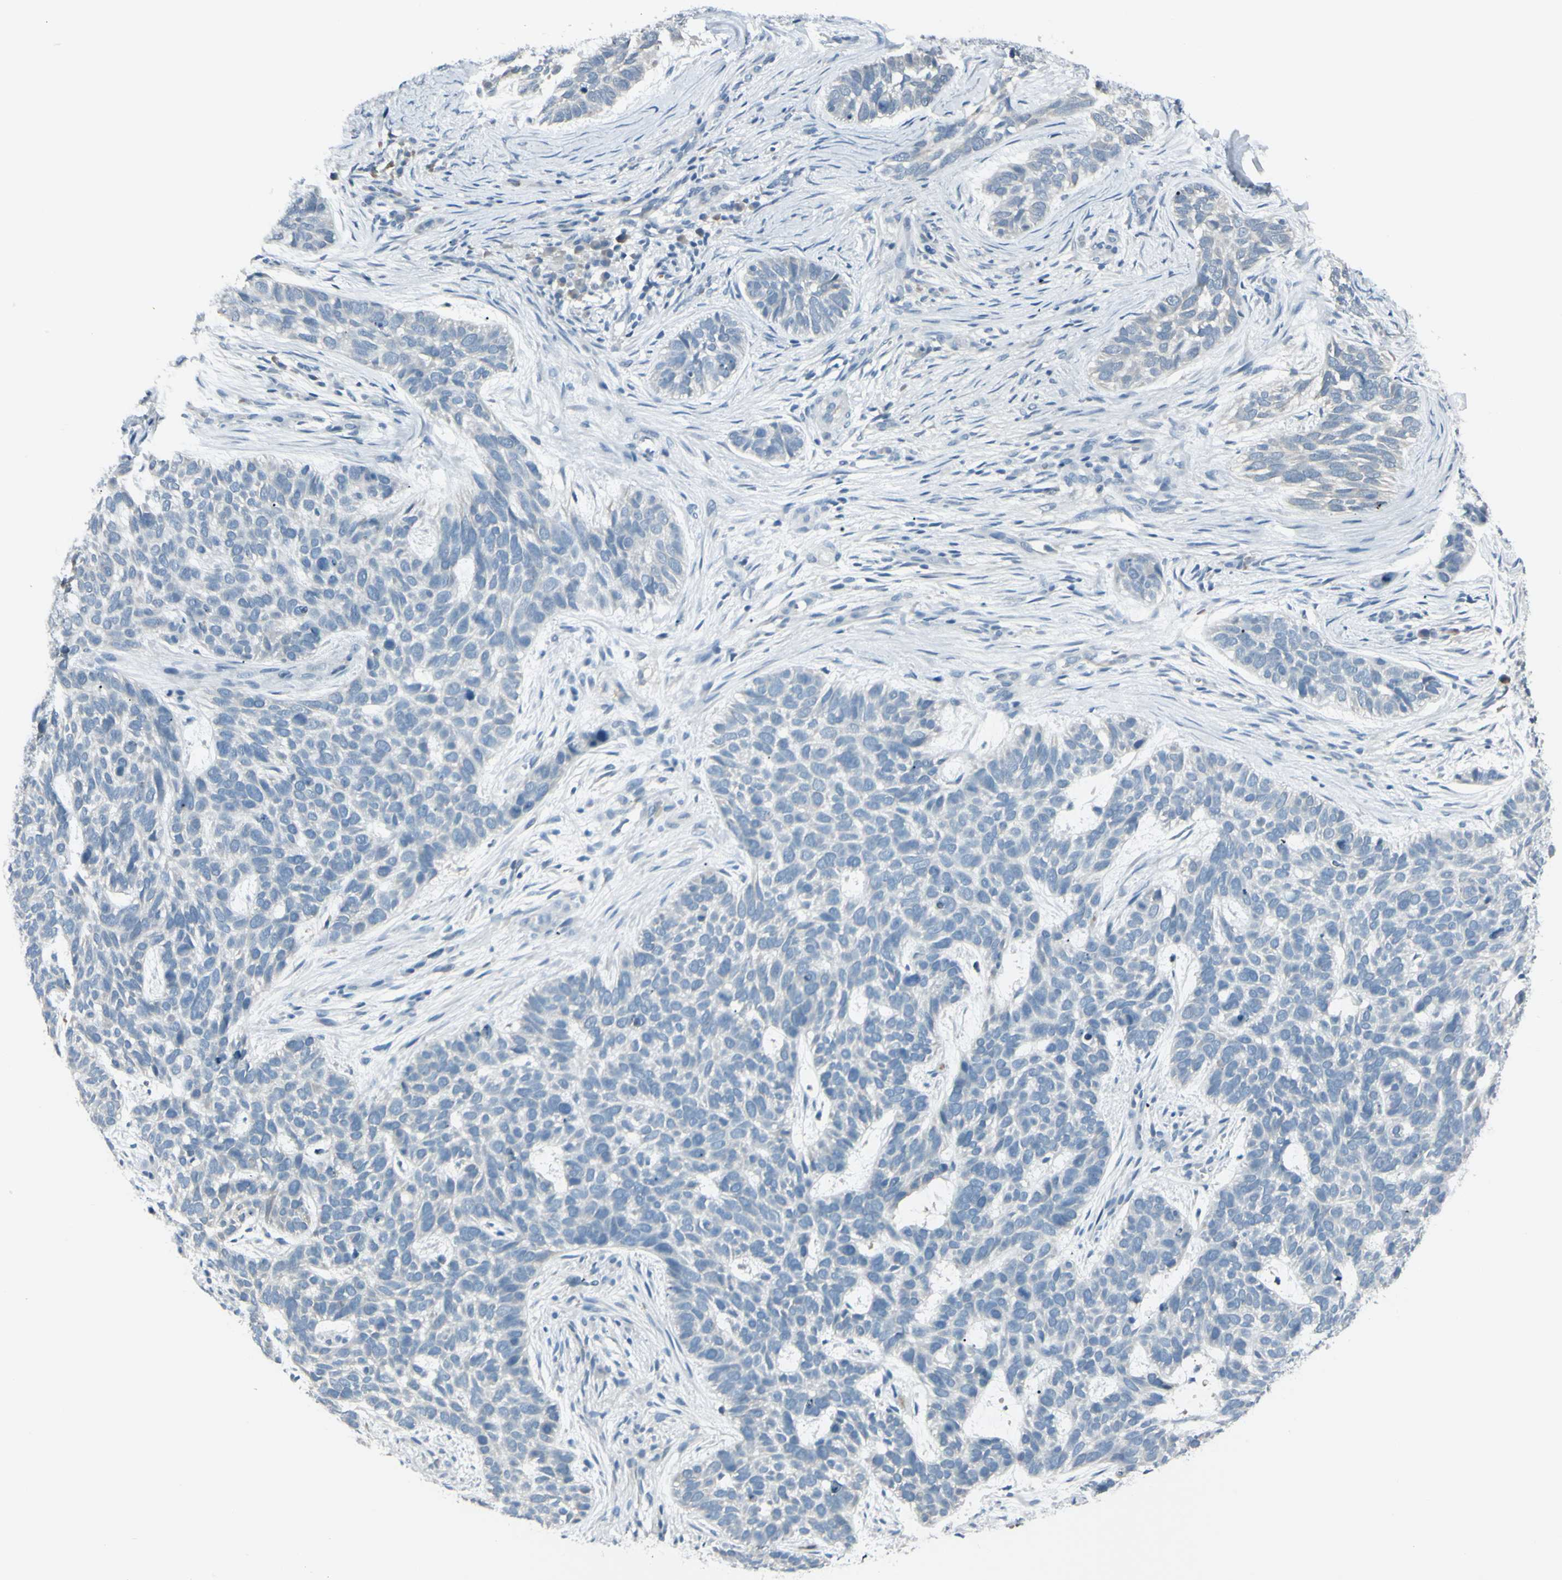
{"staining": {"intensity": "negative", "quantity": "none", "location": "none"}, "tissue": "skin cancer", "cell_type": "Tumor cells", "image_type": "cancer", "snomed": [{"axis": "morphology", "description": "Basal cell carcinoma"}, {"axis": "topography", "description": "Skin"}], "caption": "A high-resolution image shows immunohistochemistry (IHC) staining of skin cancer, which reveals no significant positivity in tumor cells.", "gene": "GPR34", "patient": {"sex": "male", "age": 87}}